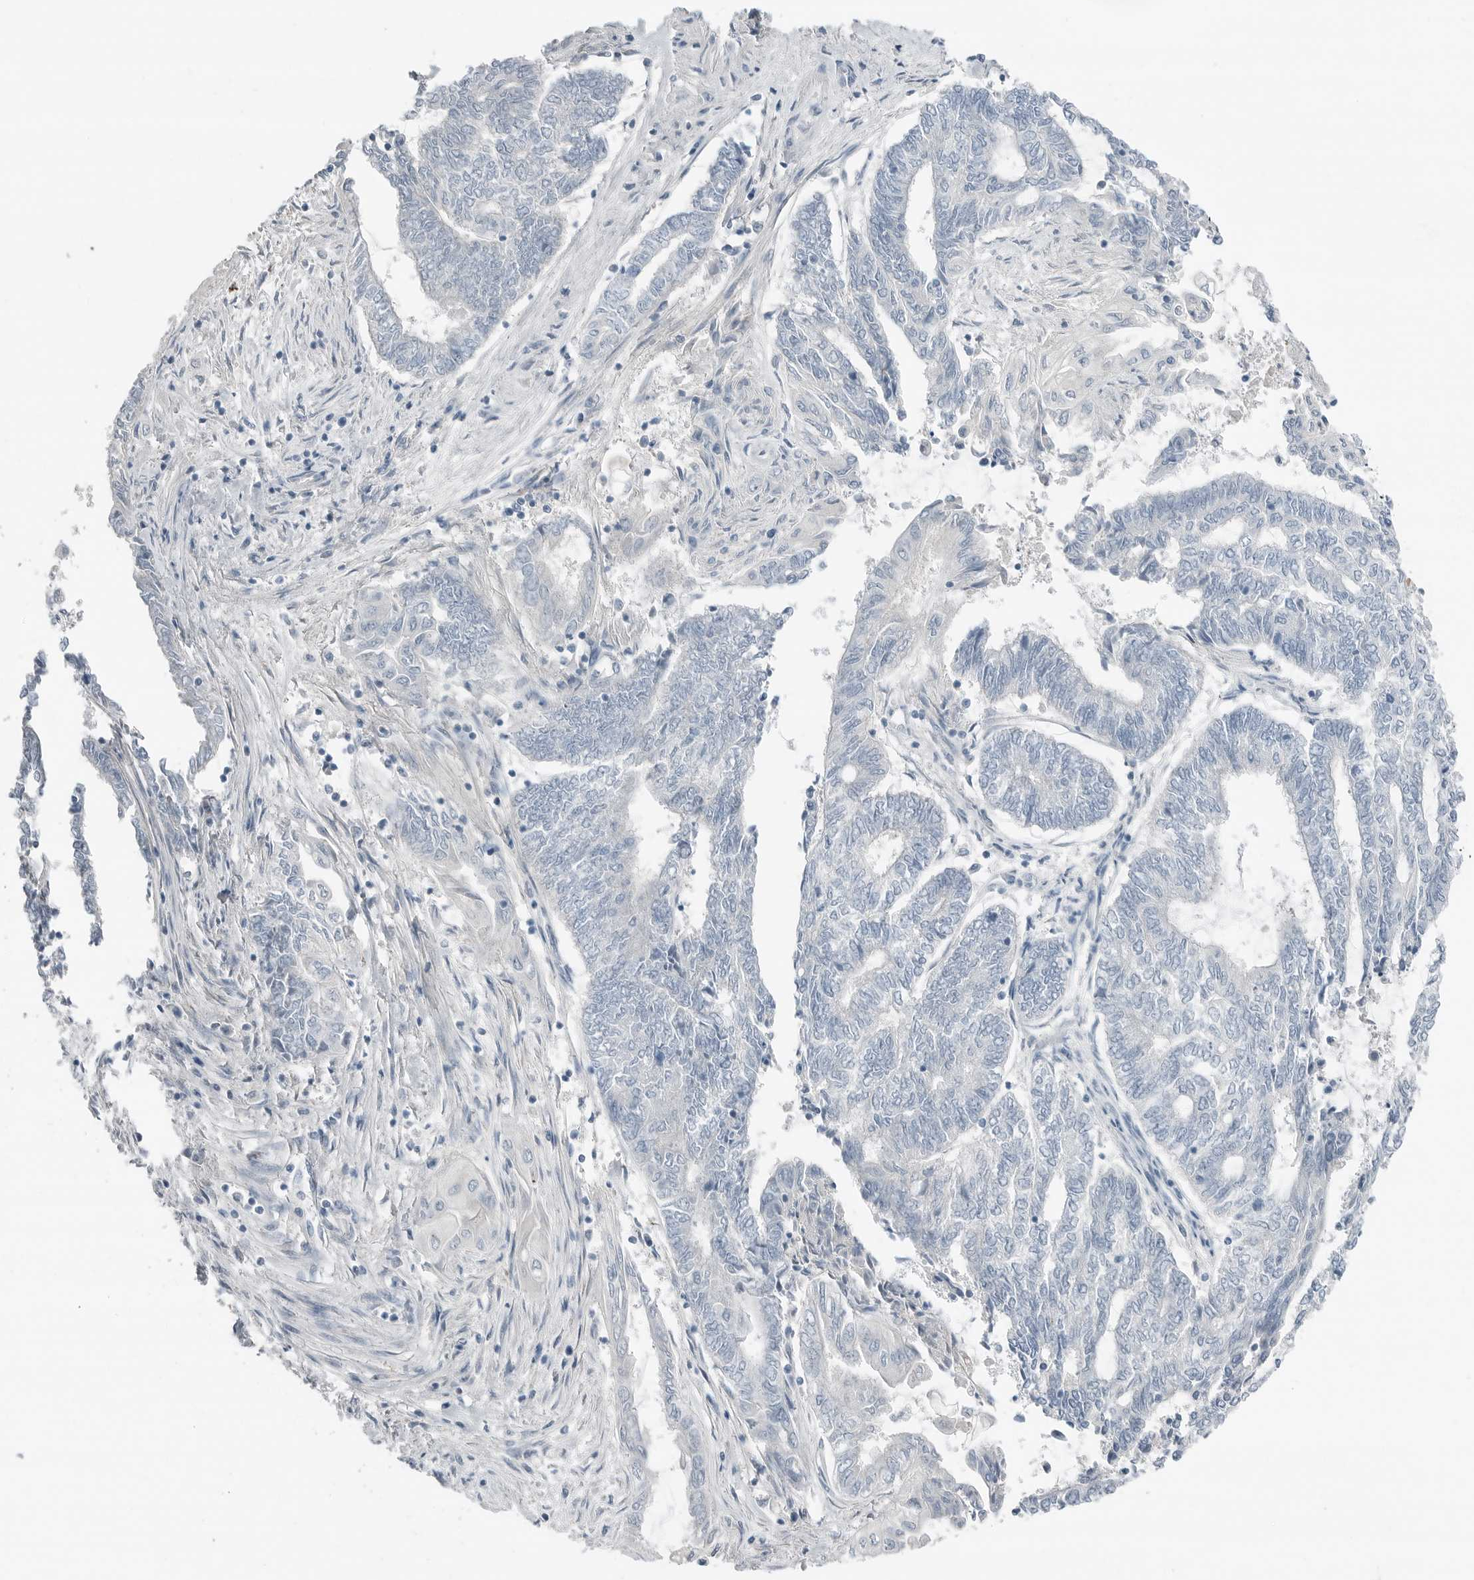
{"staining": {"intensity": "negative", "quantity": "none", "location": "none"}, "tissue": "endometrial cancer", "cell_type": "Tumor cells", "image_type": "cancer", "snomed": [{"axis": "morphology", "description": "Adenocarcinoma, NOS"}, {"axis": "topography", "description": "Uterus"}, {"axis": "topography", "description": "Endometrium"}], "caption": "Immunohistochemistry photomicrograph of neoplastic tissue: human endometrial cancer stained with DAB exhibits no significant protein staining in tumor cells.", "gene": "SERPINB7", "patient": {"sex": "female", "age": 70}}